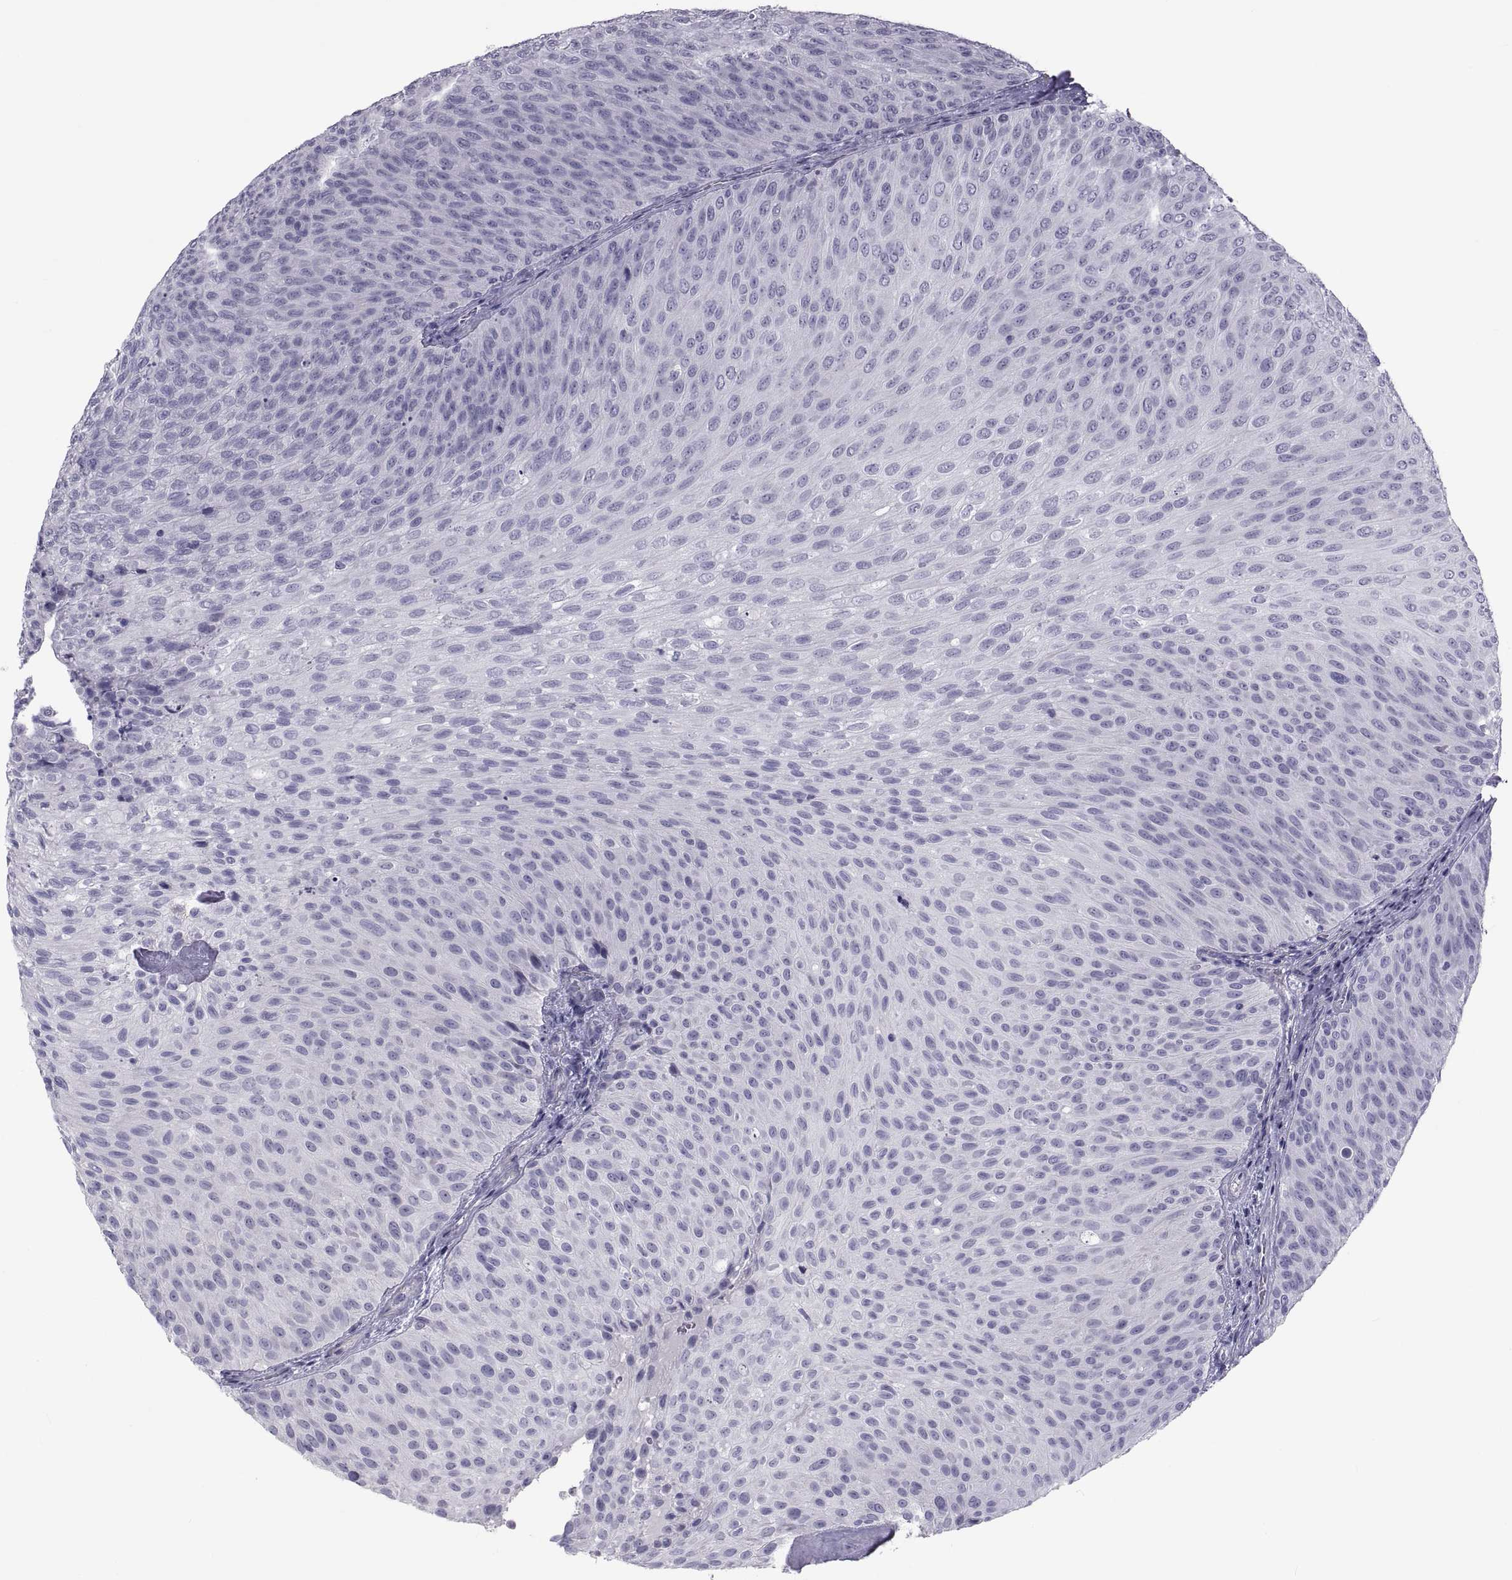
{"staining": {"intensity": "negative", "quantity": "none", "location": "none"}, "tissue": "urothelial cancer", "cell_type": "Tumor cells", "image_type": "cancer", "snomed": [{"axis": "morphology", "description": "Urothelial carcinoma, Low grade"}, {"axis": "topography", "description": "Urinary bladder"}], "caption": "Urothelial cancer was stained to show a protein in brown. There is no significant expression in tumor cells. Nuclei are stained in blue.", "gene": "MAGEB1", "patient": {"sex": "male", "age": 78}}